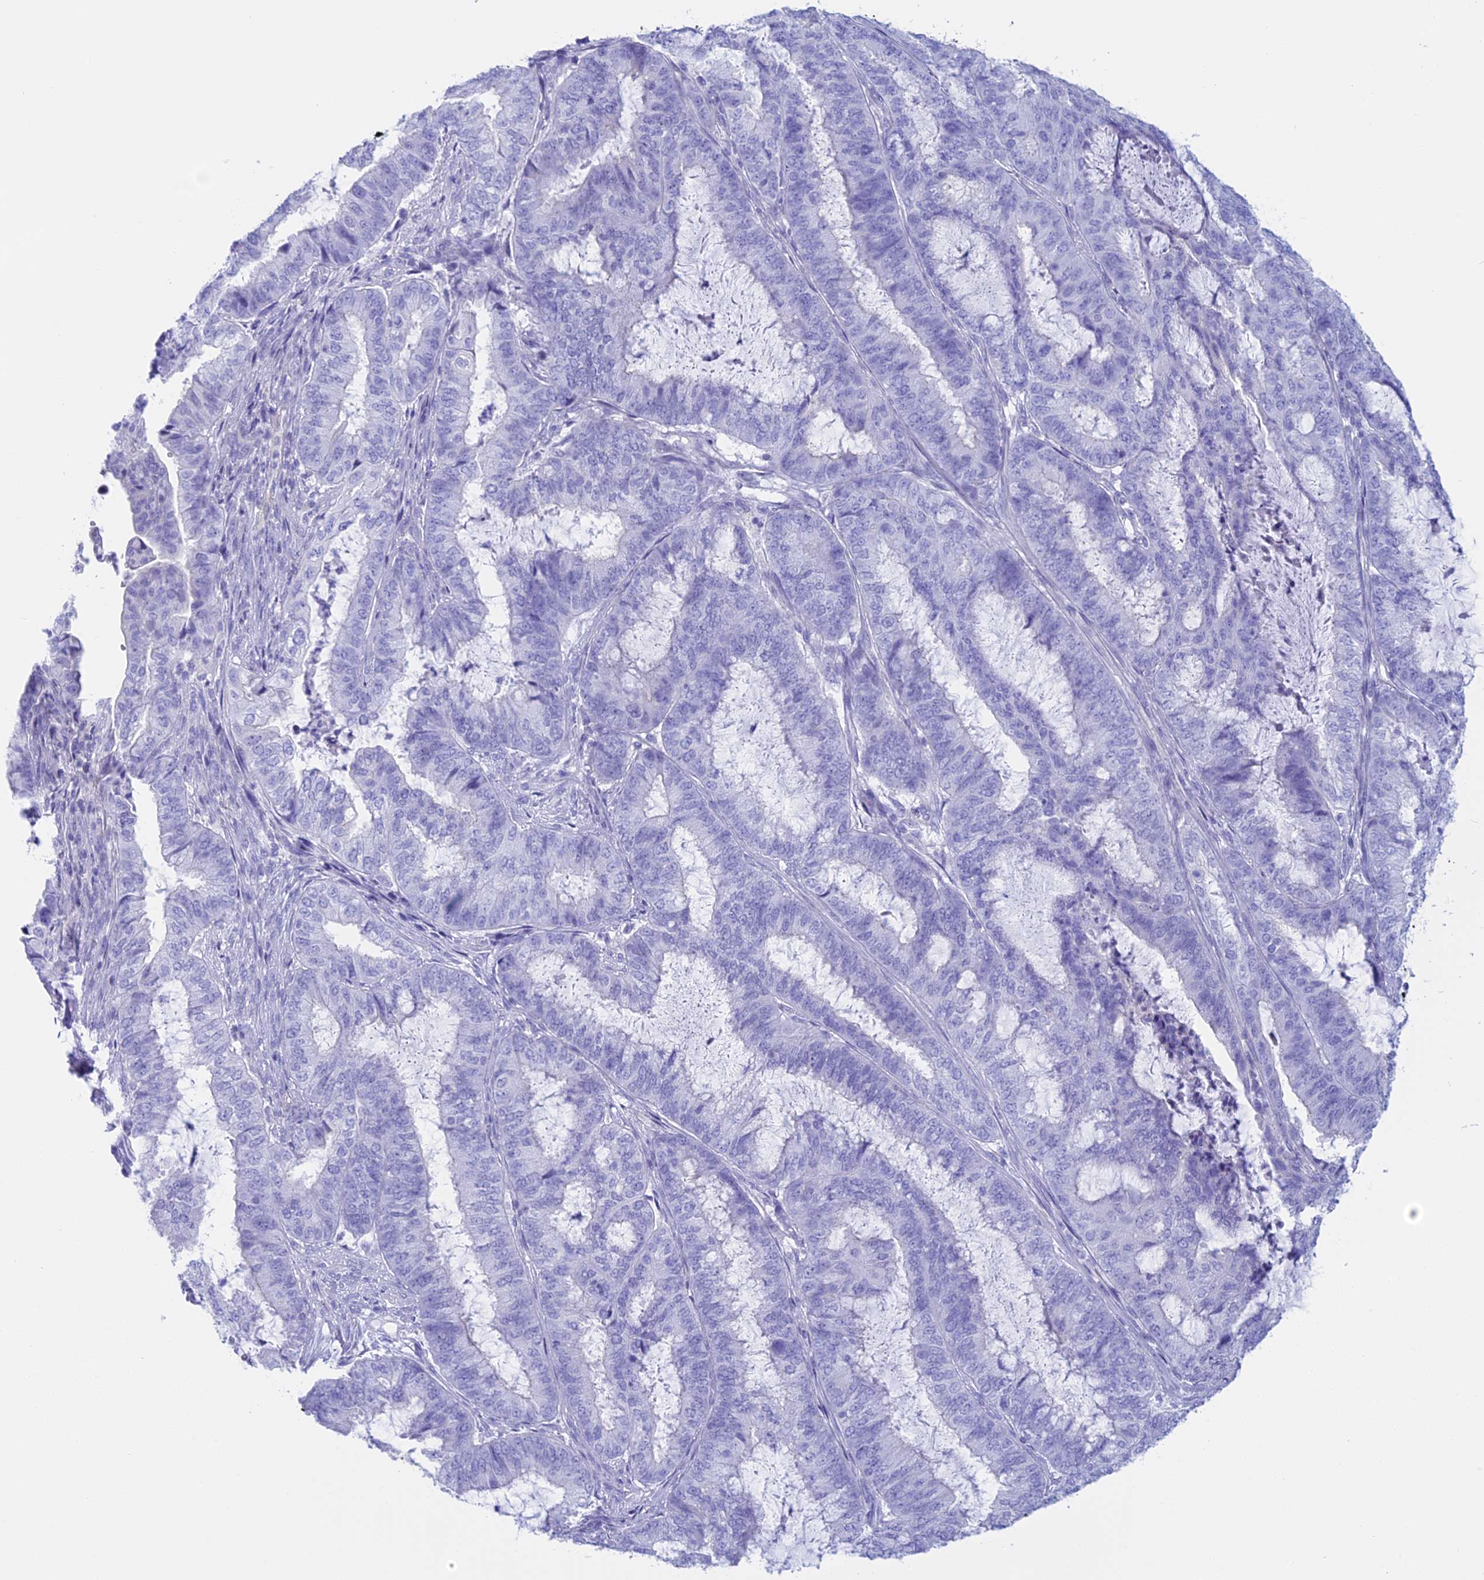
{"staining": {"intensity": "negative", "quantity": "none", "location": "none"}, "tissue": "endometrial cancer", "cell_type": "Tumor cells", "image_type": "cancer", "snomed": [{"axis": "morphology", "description": "Adenocarcinoma, NOS"}, {"axis": "topography", "description": "Endometrium"}], "caption": "An immunohistochemistry histopathology image of adenocarcinoma (endometrial) is shown. There is no staining in tumor cells of adenocarcinoma (endometrial).", "gene": "RP1", "patient": {"sex": "female", "age": 51}}